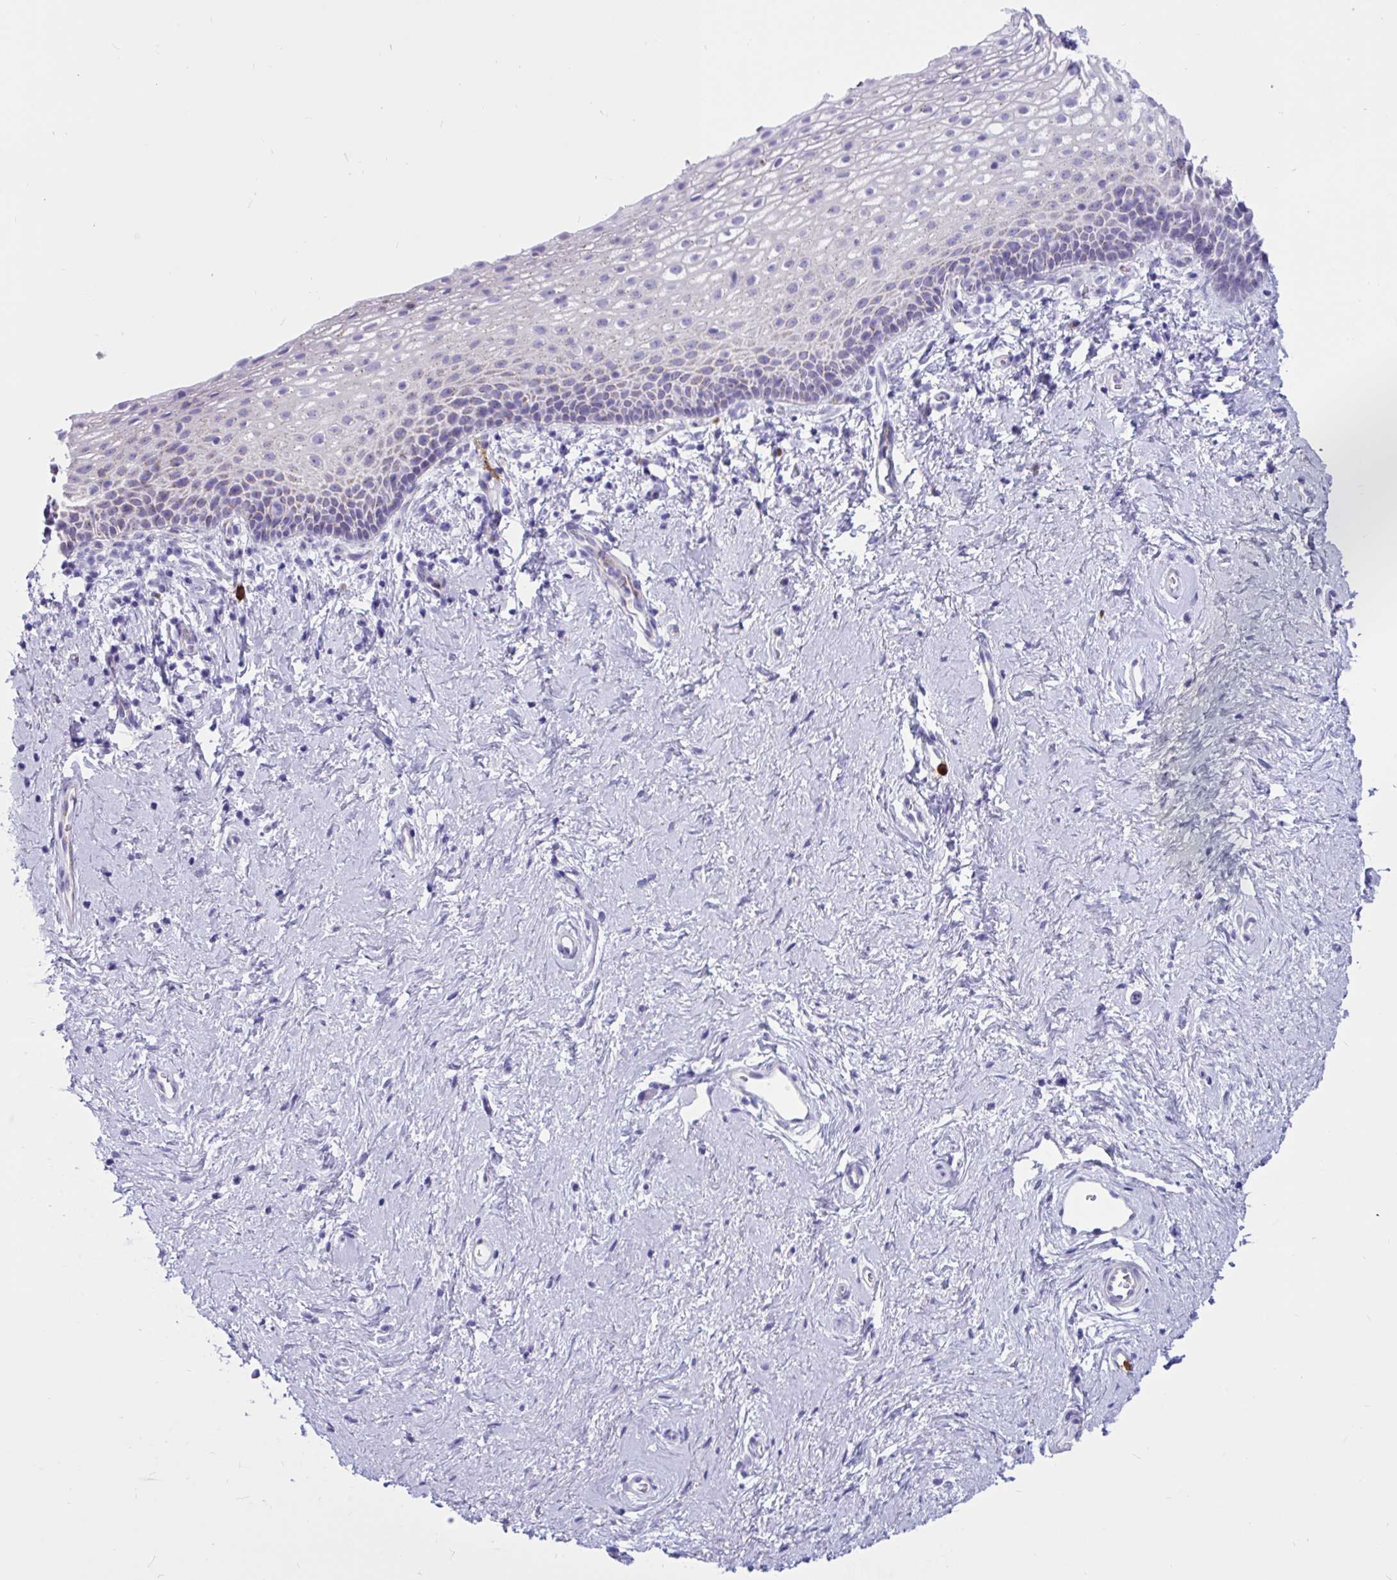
{"staining": {"intensity": "weak", "quantity": "25%-75%", "location": "cytoplasmic/membranous"}, "tissue": "vagina", "cell_type": "Squamous epithelial cells", "image_type": "normal", "snomed": [{"axis": "morphology", "description": "Normal tissue, NOS"}, {"axis": "topography", "description": "Vagina"}], "caption": "Immunohistochemistry image of normal vagina stained for a protein (brown), which exhibits low levels of weak cytoplasmic/membranous positivity in approximately 25%-75% of squamous epithelial cells.", "gene": "RNASE3", "patient": {"sex": "female", "age": 61}}